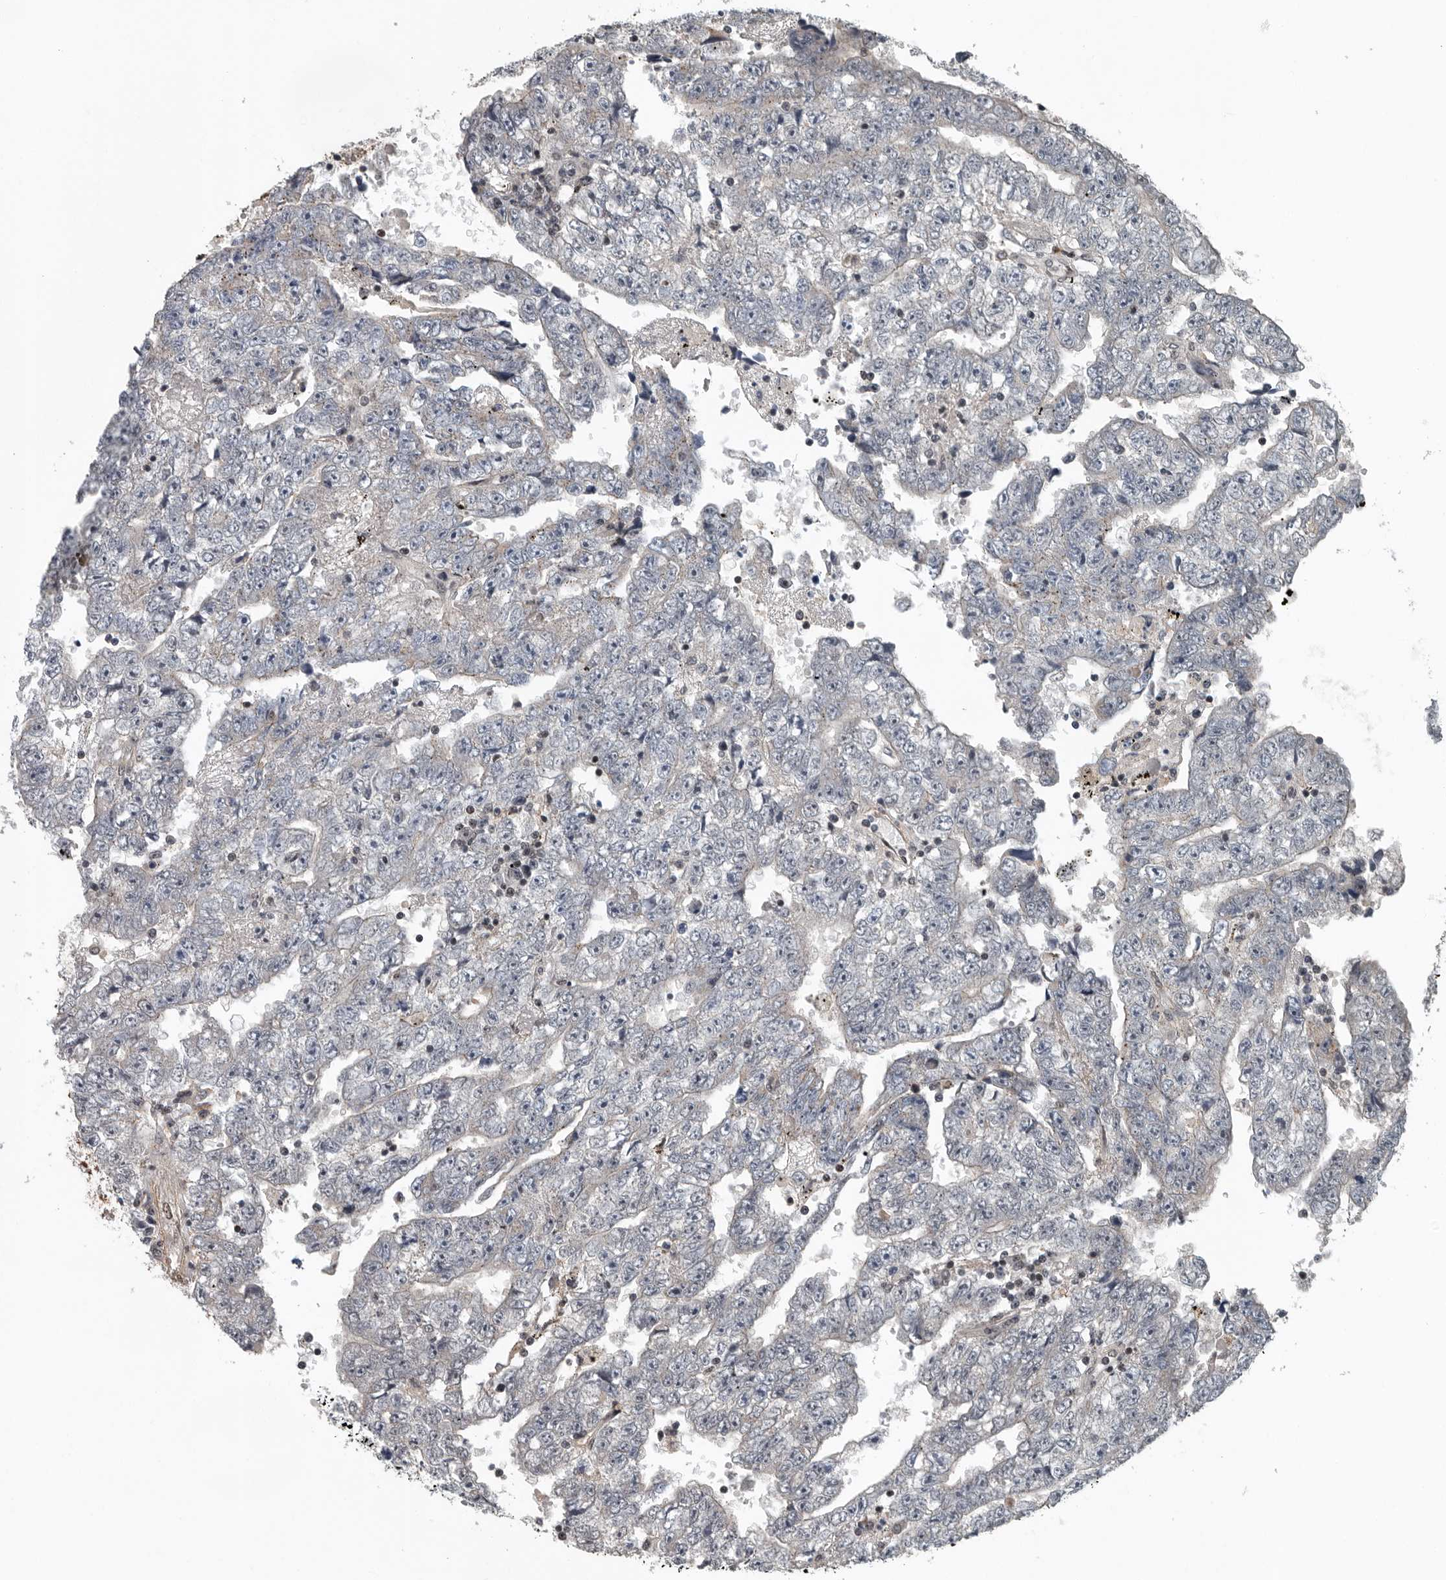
{"staining": {"intensity": "negative", "quantity": "none", "location": "none"}, "tissue": "testis cancer", "cell_type": "Tumor cells", "image_type": "cancer", "snomed": [{"axis": "morphology", "description": "Carcinoma, Embryonal, NOS"}, {"axis": "topography", "description": "Testis"}], "caption": "An immunohistochemistry photomicrograph of testis cancer (embryonal carcinoma) is shown. There is no staining in tumor cells of testis cancer (embryonal carcinoma).", "gene": "SENP7", "patient": {"sex": "male", "age": 25}}